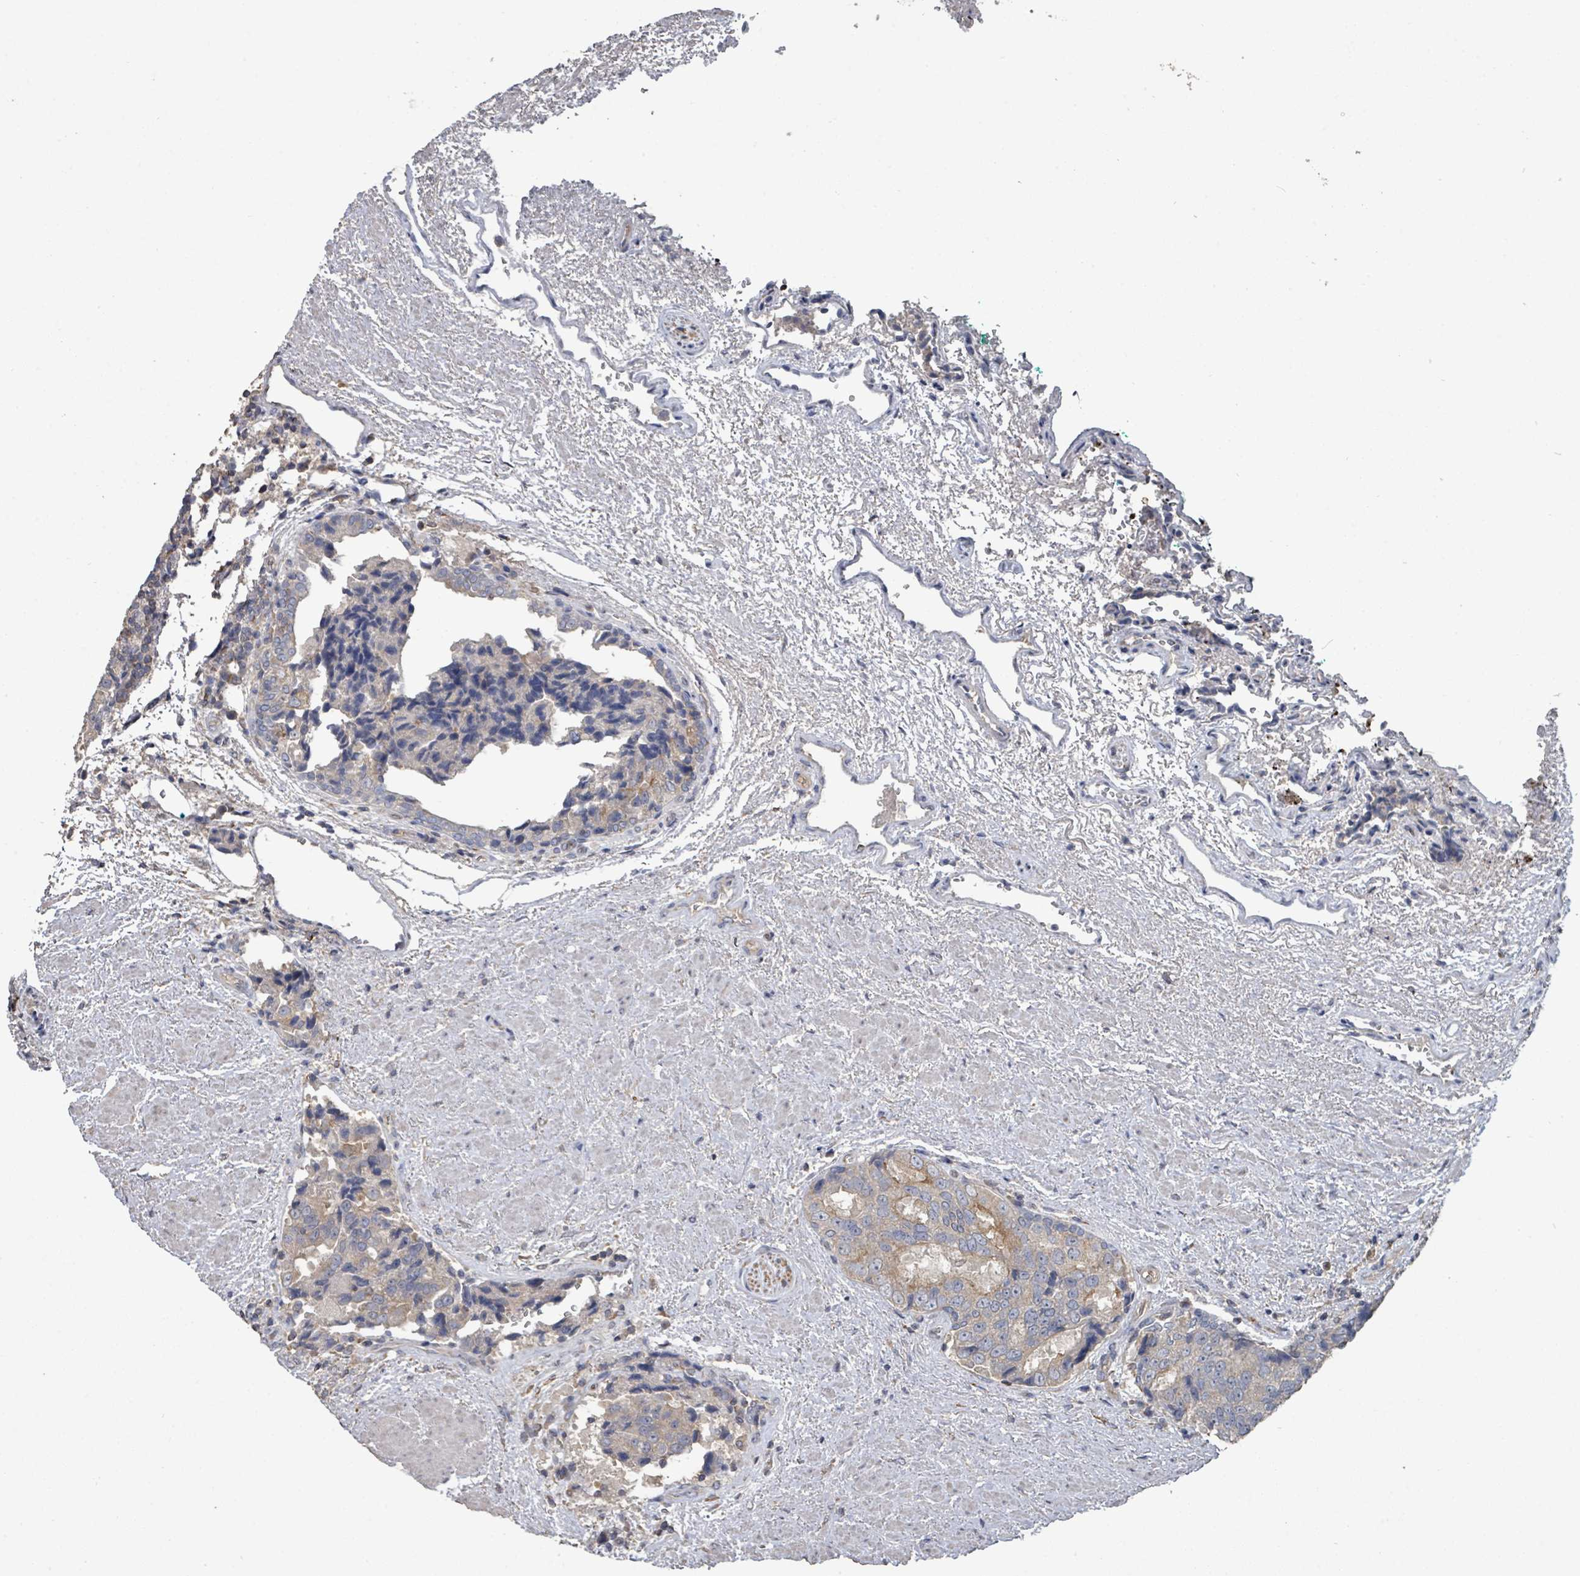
{"staining": {"intensity": "moderate", "quantity": "<25%", "location": "cytoplasmic/membranous"}, "tissue": "prostate cancer", "cell_type": "Tumor cells", "image_type": "cancer", "snomed": [{"axis": "morphology", "description": "Adenocarcinoma, High grade"}, {"axis": "topography", "description": "Prostate"}], "caption": "Human high-grade adenocarcinoma (prostate) stained with a brown dye reveals moderate cytoplasmic/membranous positive staining in approximately <25% of tumor cells.", "gene": "SLC9A7", "patient": {"sex": "male", "age": 70}}